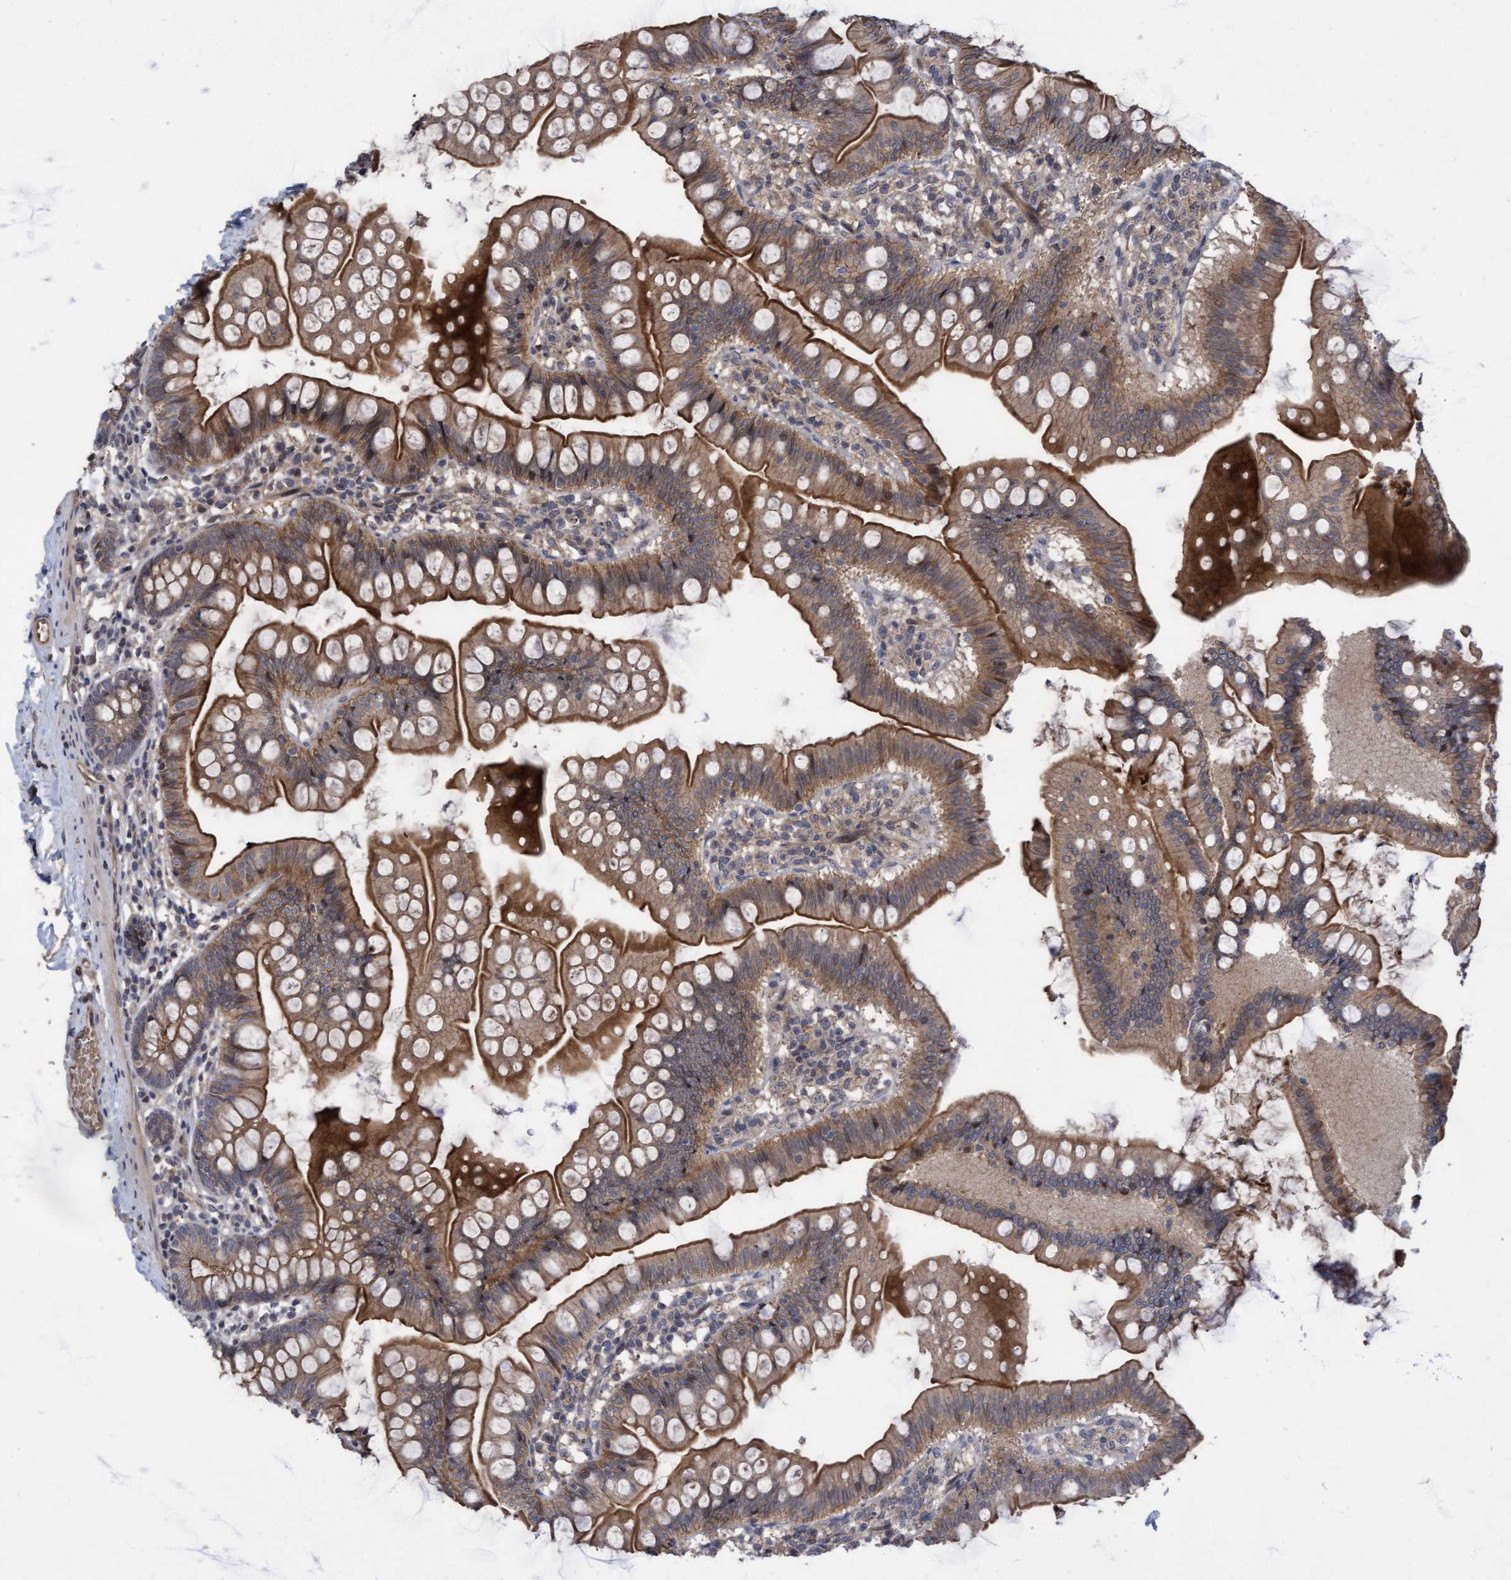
{"staining": {"intensity": "strong", "quantity": ">75%", "location": "cytoplasmic/membranous"}, "tissue": "small intestine", "cell_type": "Glandular cells", "image_type": "normal", "snomed": [{"axis": "morphology", "description": "Normal tissue, NOS"}, {"axis": "topography", "description": "Small intestine"}], "caption": "Immunohistochemical staining of benign human small intestine shows high levels of strong cytoplasmic/membranous expression in about >75% of glandular cells.", "gene": "COBL", "patient": {"sex": "male", "age": 7}}